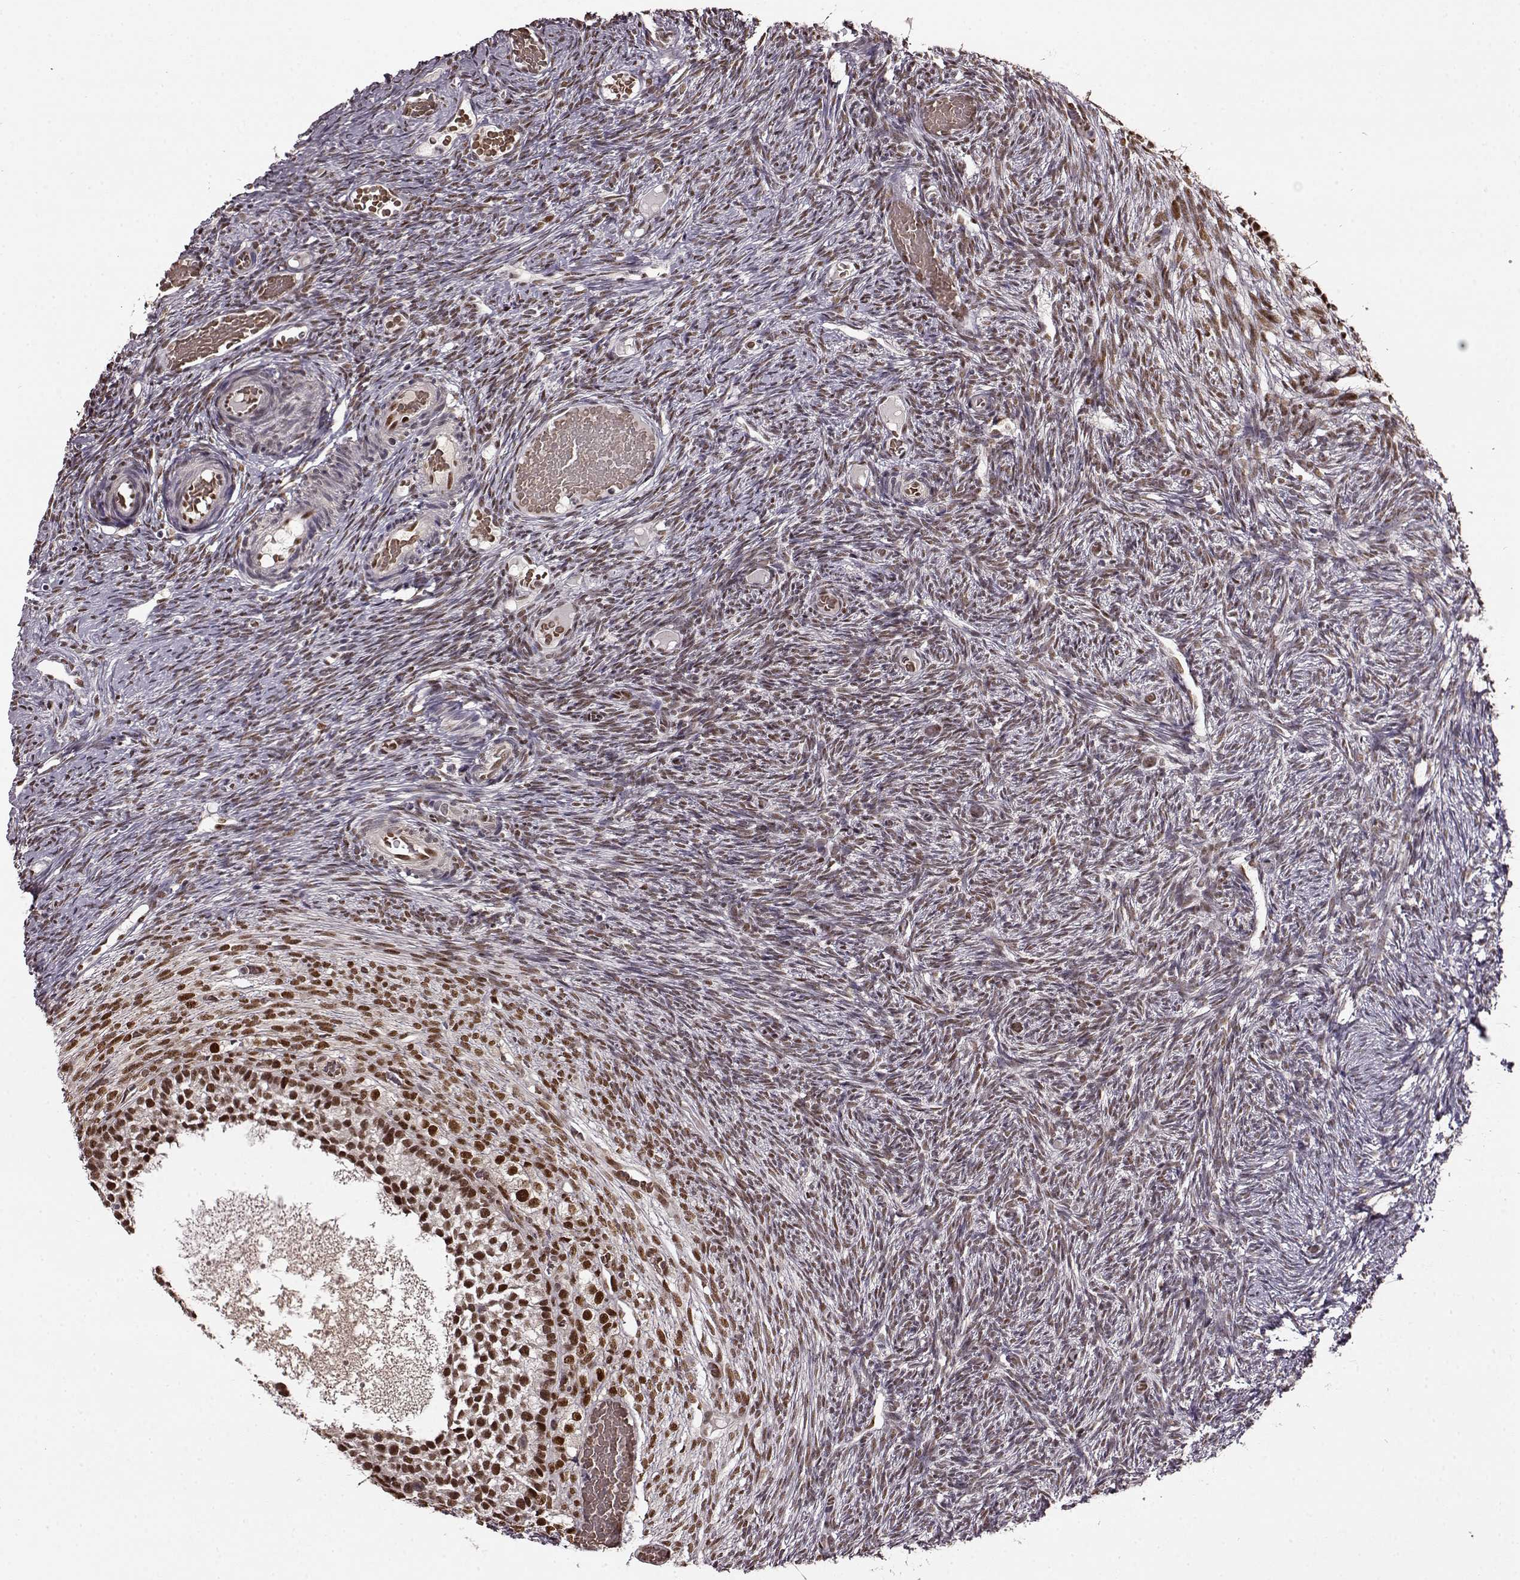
{"staining": {"intensity": "moderate", "quantity": ">75%", "location": "nuclear"}, "tissue": "ovary", "cell_type": "Follicle cells", "image_type": "normal", "snomed": [{"axis": "morphology", "description": "Normal tissue, NOS"}, {"axis": "topography", "description": "Ovary"}], "caption": "This photomicrograph displays IHC staining of unremarkable ovary, with medium moderate nuclear positivity in approximately >75% of follicle cells.", "gene": "FTO", "patient": {"sex": "female", "age": 39}}